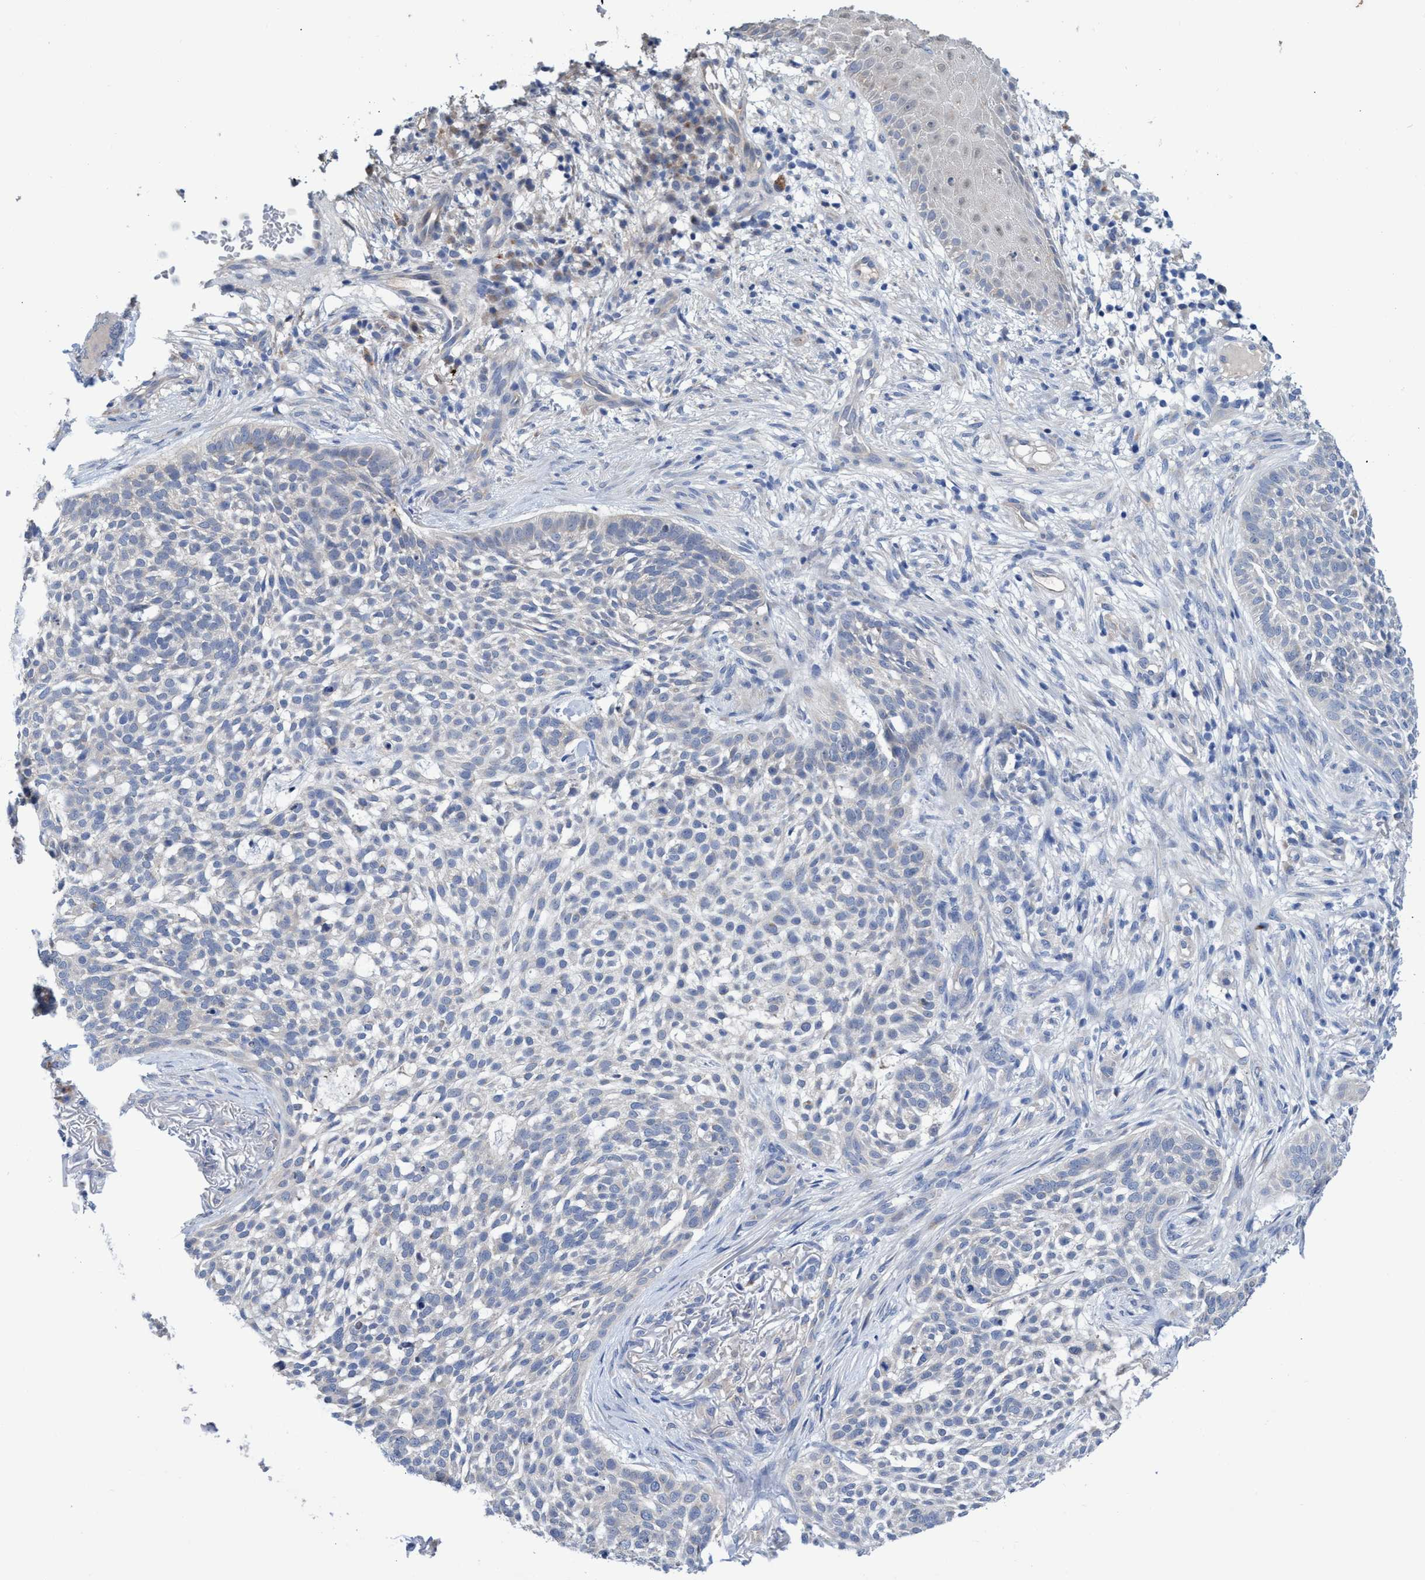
{"staining": {"intensity": "negative", "quantity": "none", "location": "none"}, "tissue": "skin cancer", "cell_type": "Tumor cells", "image_type": "cancer", "snomed": [{"axis": "morphology", "description": "Basal cell carcinoma"}, {"axis": "topography", "description": "Skin"}], "caption": "The immunohistochemistry image has no significant staining in tumor cells of skin cancer (basal cell carcinoma) tissue.", "gene": "SVEP1", "patient": {"sex": "female", "age": 64}}